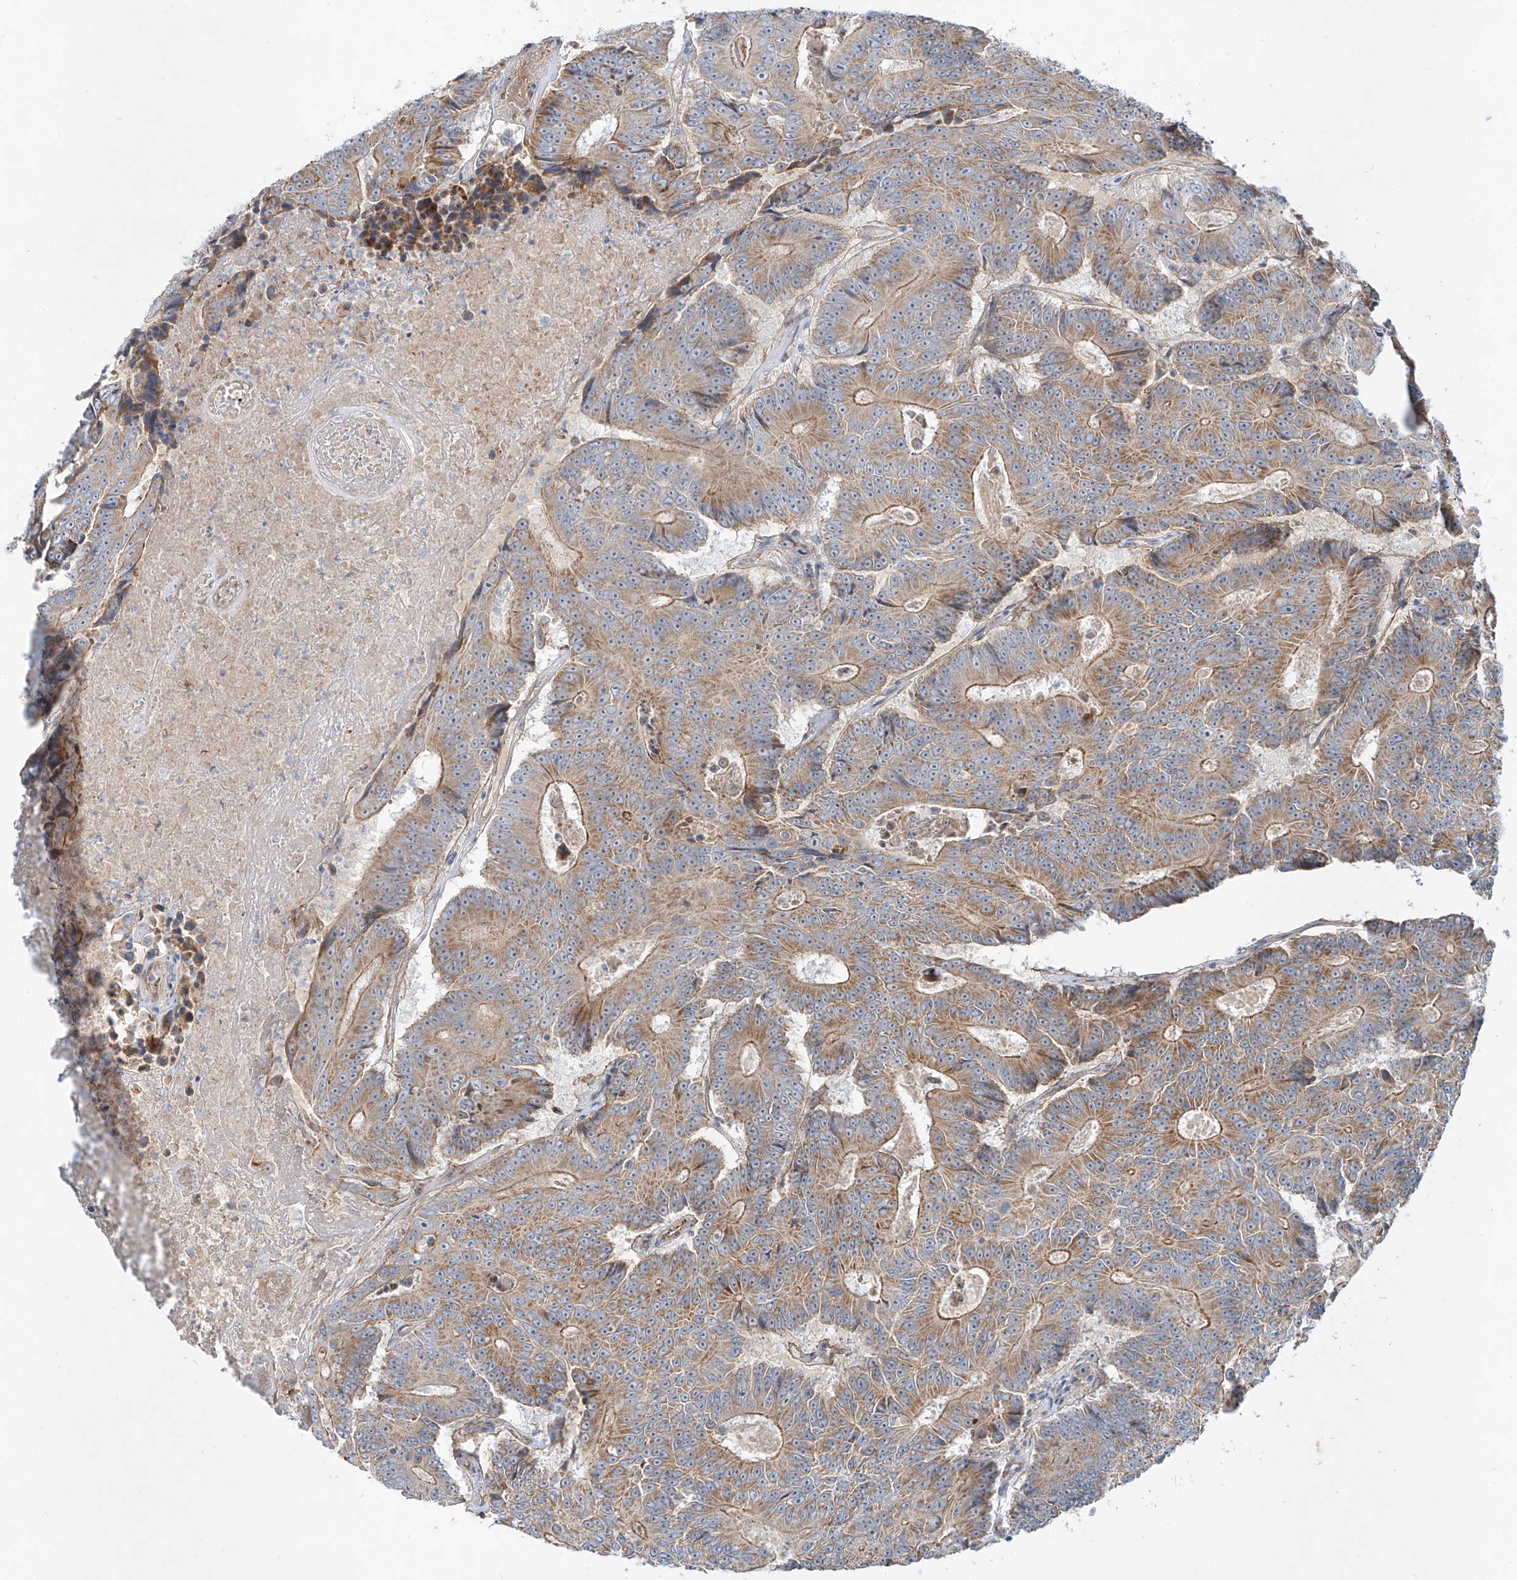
{"staining": {"intensity": "moderate", "quantity": ">75%", "location": "cytoplasmic/membranous"}, "tissue": "colorectal cancer", "cell_type": "Tumor cells", "image_type": "cancer", "snomed": [{"axis": "morphology", "description": "Adenocarcinoma, NOS"}, {"axis": "topography", "description": "Colon"}], "caption": "Brown immunohistochemical staining in human adenocarcinoma (colorectal) displays moderate cytoplasmic/membranous expression in approximately >75% of tumor cells. (brown staining indicates protein expression, while blue staining denotes nuclei).", "gene": "AJM1", "patient": {"sex": "male", "age": 83}}